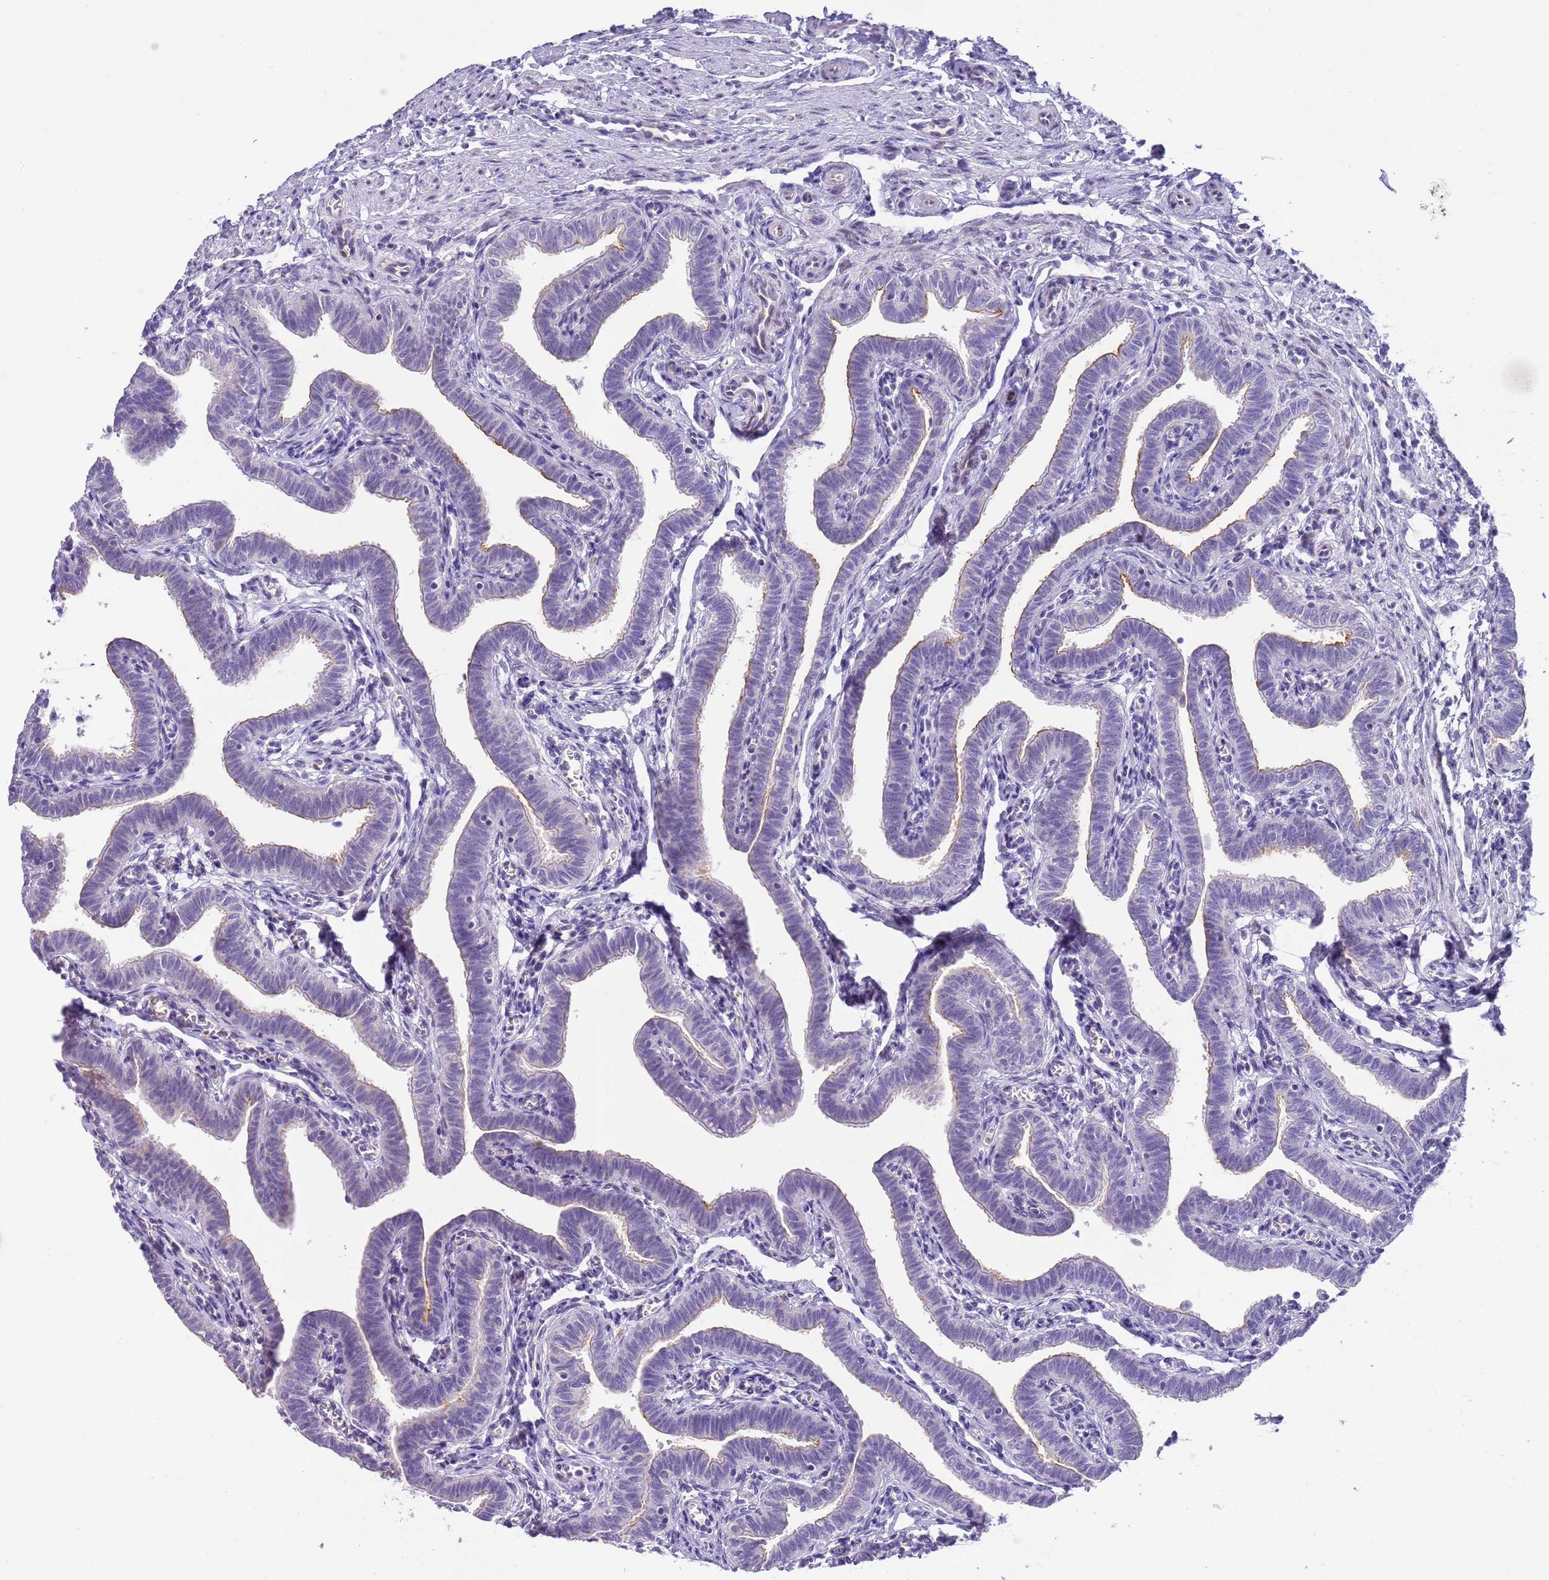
{"staining": {"intensity": "moderate", "quantity": "<25%", "location": "cytoplasmic/membranous"}, "tissue": "fallopian tube", "cell_type": "Glandular cells", "image_type": "normal", "snomed": [{"axis": "morphology", "description": "Normal tissue, NOS"}, {"axis": "topography", "description": "Fallopian tube"}], "caption": "Immunohistochemical staining of unremarkable human fallopian tube displays low levels of moderate cytoplasmic/membranous staining in about <25% of glandular cells.", "gene": "BRMS1L", "patient": {"sex": "female", "age": 36}}